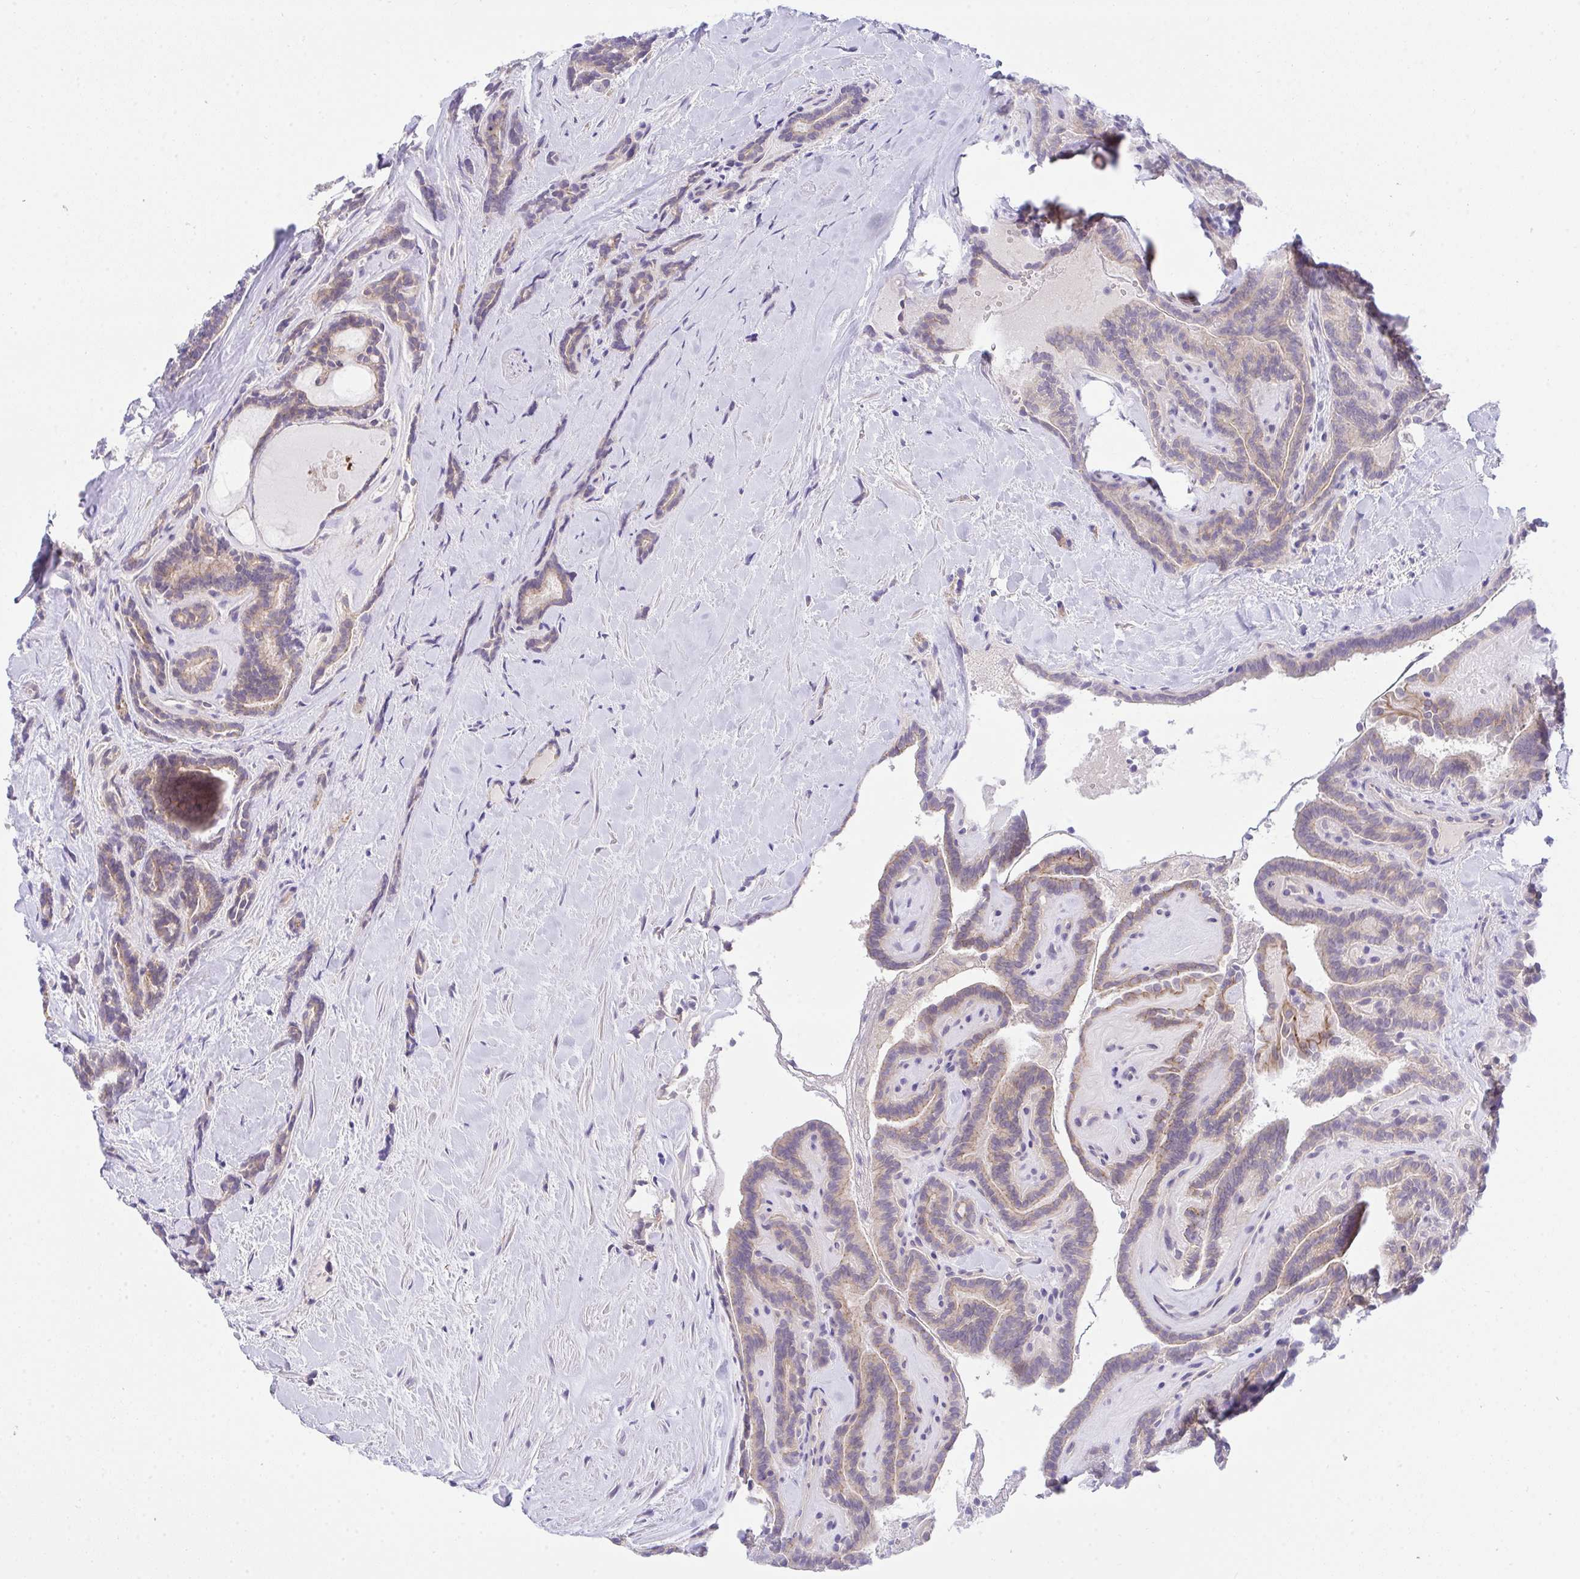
{"staining": {"intensity": "weak", "quantity": "25%-75%", "location": "cytoplasmic/membranous"}, "tissue": "thyroid cancer", "cell_type": "Tumor cells", "image_type": "cancer", "snomed": [{"axis": "morphology", "description": "Papillary adenocarcinoma, NOS"}, {"axis": "topography", "description": "Thyroid gland"}], "caption": "IHC of human papillary adenocarcinoma (thyroid) reveals low levels of weak cytoplasmic/membranous positivity in approximately 25%-75% of tumor cells.", "gene": "HOXD12", "patient": {"sex": "female", "age": 21}}